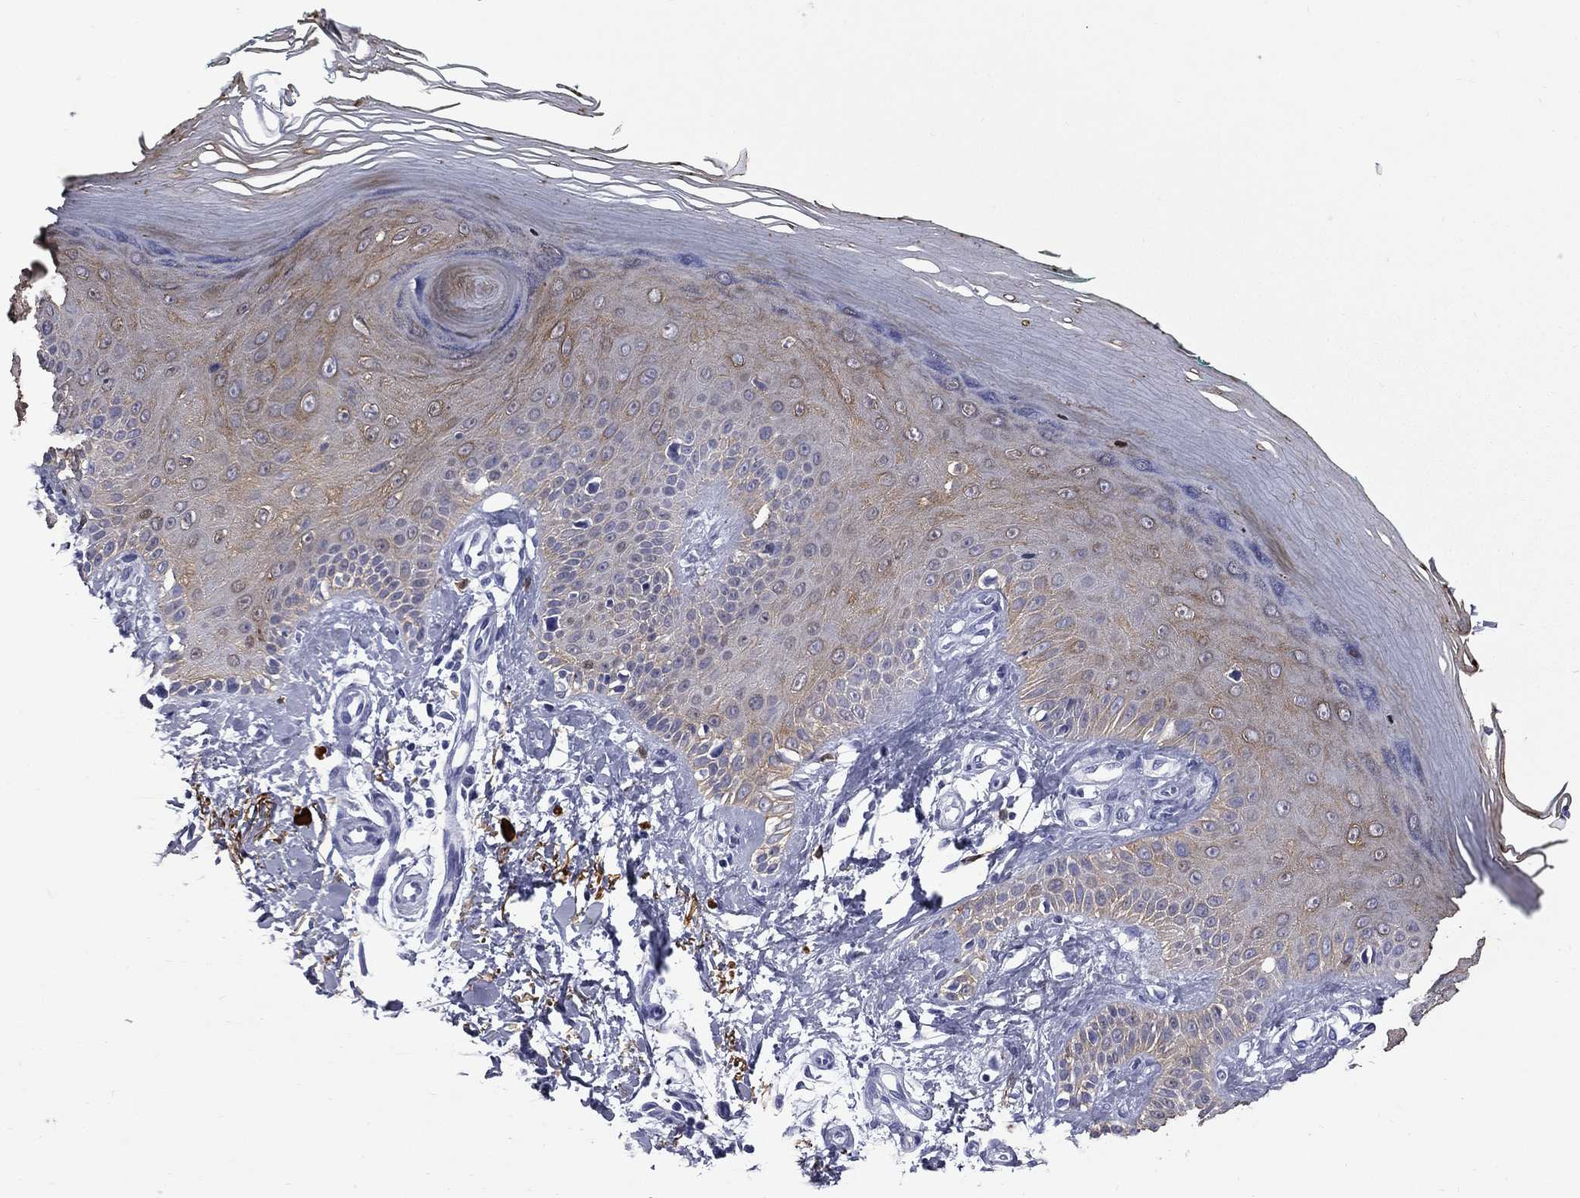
{"staining": {"intensity": "negative", "quantity": "none", "location": "none"}, "tissue": "skin", "cell_type": "Fibroblasts", "image_type": "normal", "snomed": [{"axis": "morphology", "description": "Normal tissue, NOS"}, {"axis": "morphology", "description": "Inflammation, NOS"}, {"axis": "morphology", "description": "Fibrosis, NOS"}, {"axis": "topography", "description": "Skin"}], "caption": "Fibroblasts show no significant protein staining in benign skin. (Stains: DAB IHC with hematoxylin counter stain, Microscopy: brightfield microscopy at high magnification).", "gene": "TRIM29", "patient": {"sex": "male", "age": 71}}